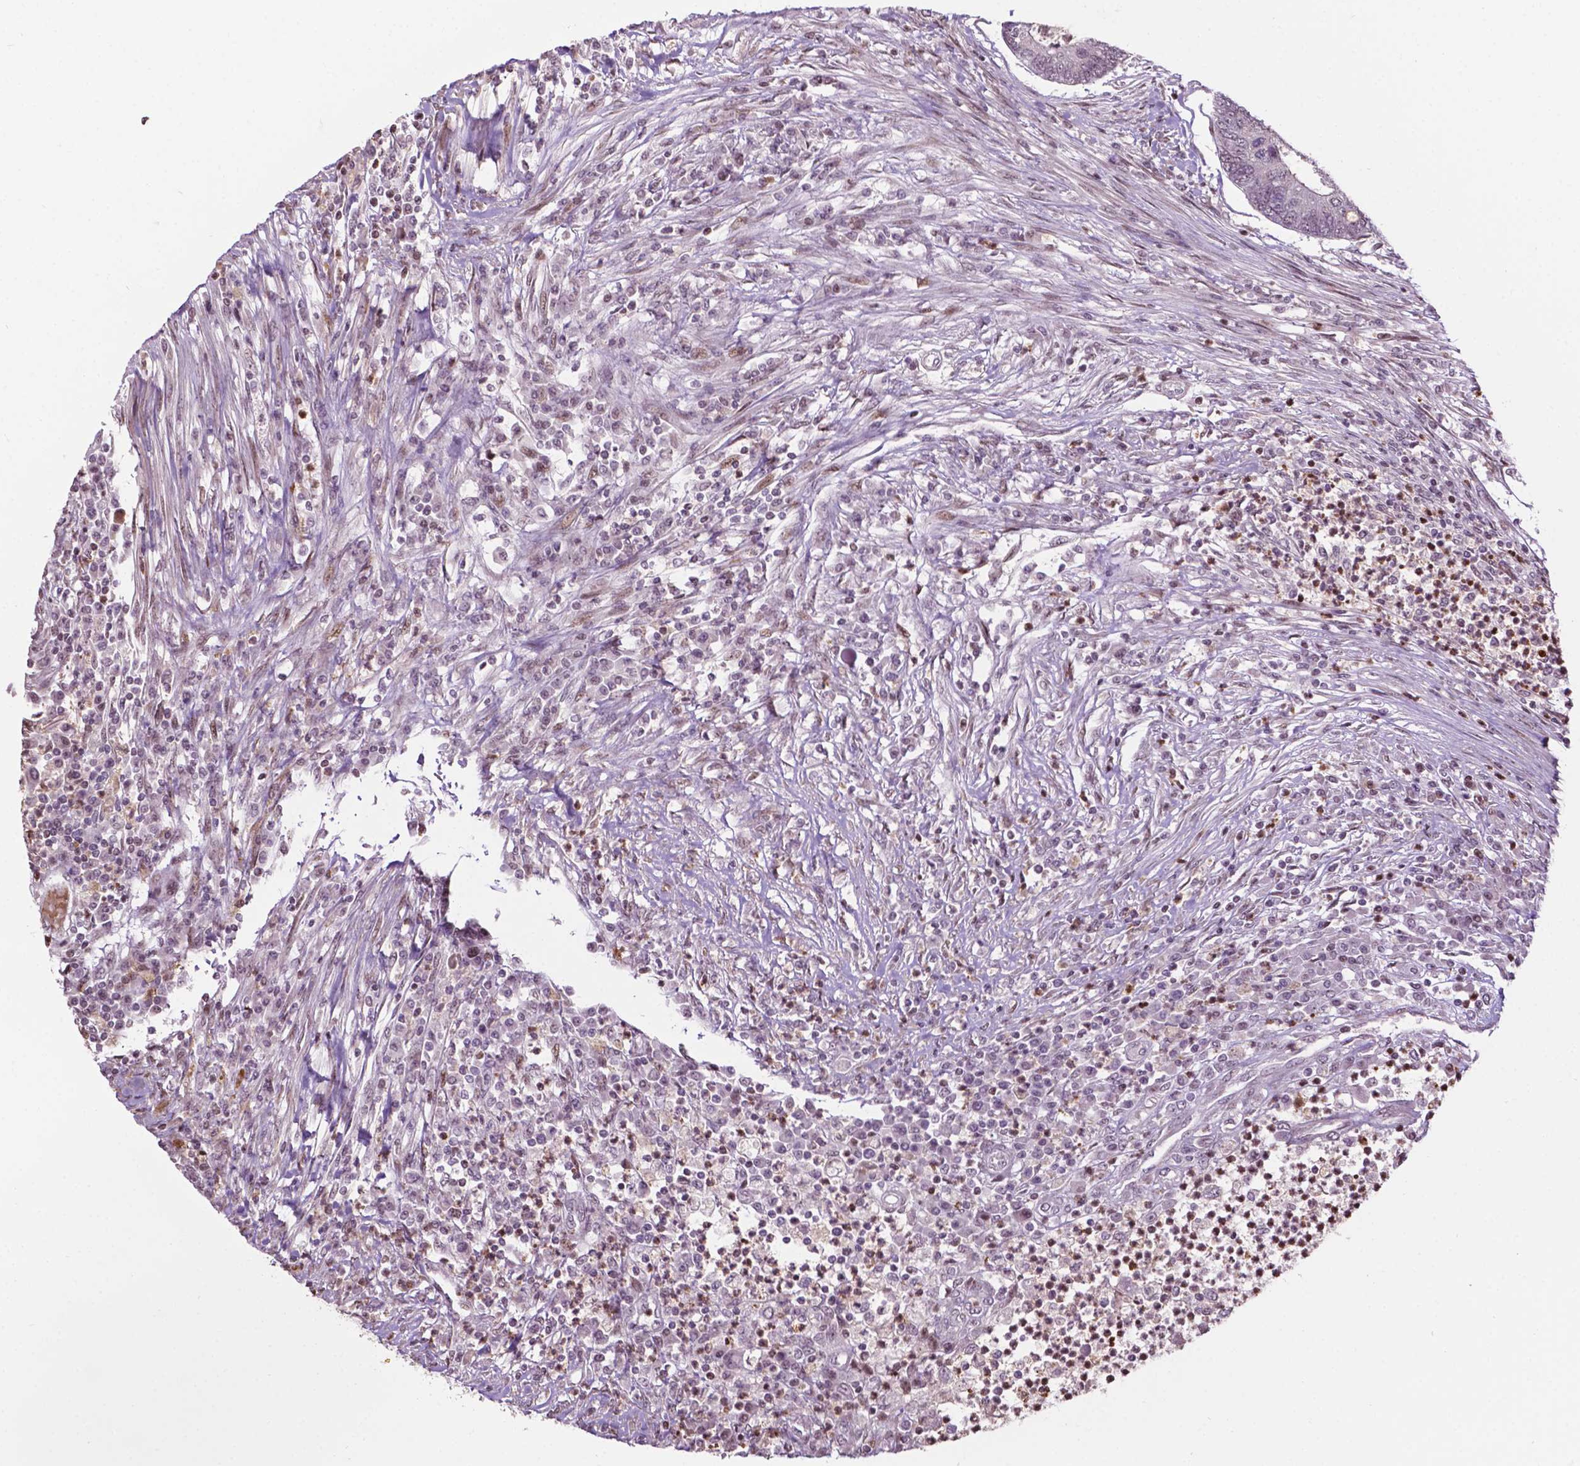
{"staining": {"intensity": "negative", "quantity": "none", "location": "none"}, "tissue": "colorectal cancer", "cell_type": "Tumor cells", "image_type": "cancer", "snomed": [{"axis": "morphology", "description": "Adenocarcinoma, NOS"}, {"axis": "topography", "description": "Colon"}], "caption": "IHC micrograph of neoplastic tissue: human colorectal adenocarcinoma stained with DAB demonstrates no significant protein positivity in tumor cells. (DAB (3,3'-diaminobenzidine) immunohistochemistry (IHC) with hematoxylin counter stain).", "gene": "PTPN18", "patient": {"sex": "female", "age": 67}}